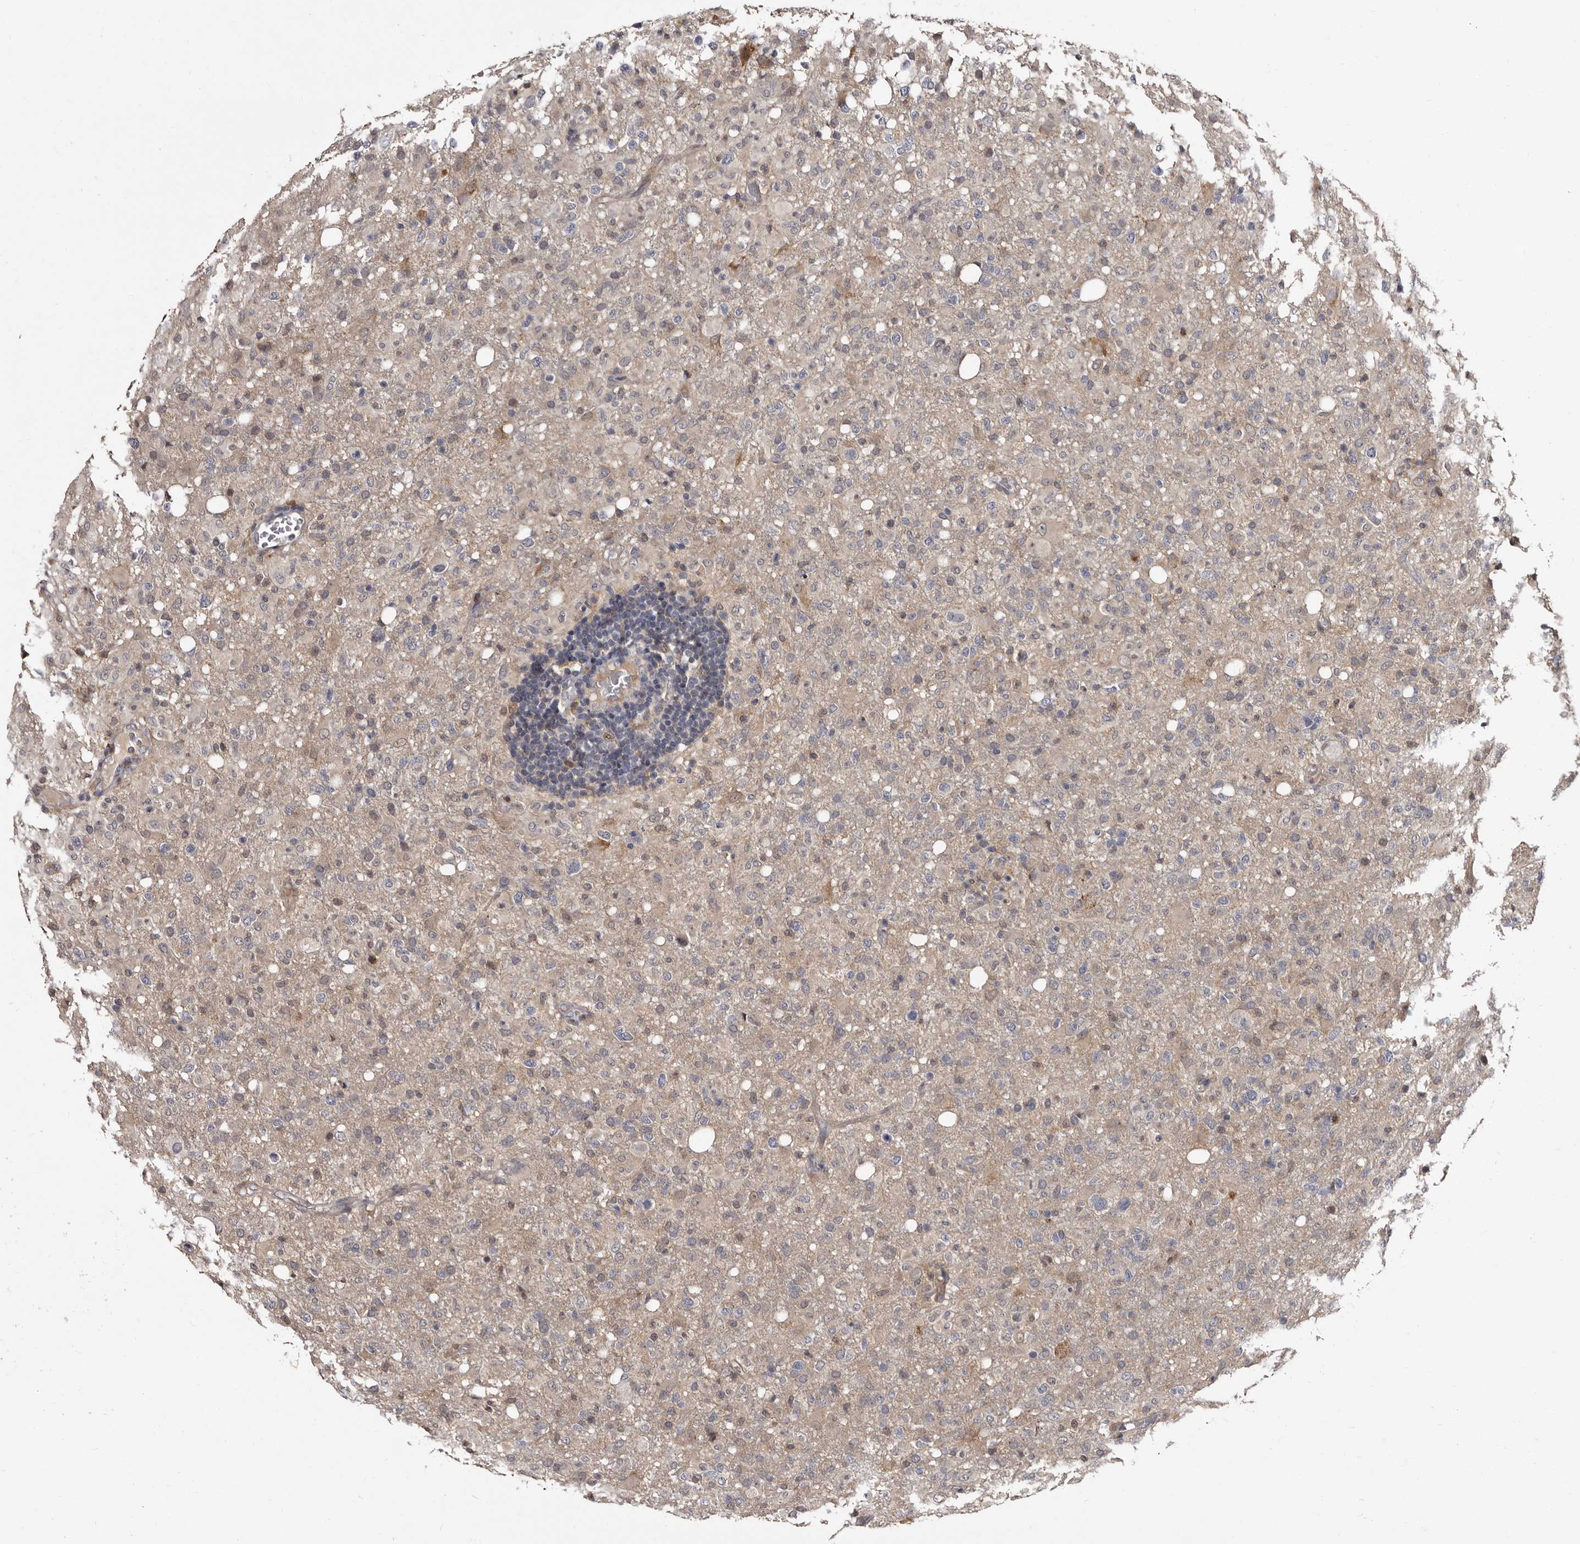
{"staining": {"intensity": "negative", "quantity": "none", "location": "none"}, "tissue": "glioma", "cell_type": "Tumor cells", "image_type": "cancer", "snomed": [{"axis": "morphology", "description": "Glioma, malignant, High grade"}, {"axis": "topography", "description": "Brain"}], "caption": "Immunohistochemistry (IHC) of human glioma exhibits no expression in tumor cells.", "gene": "DNPH1", "patient": {"sex": "female", "age": 57}}